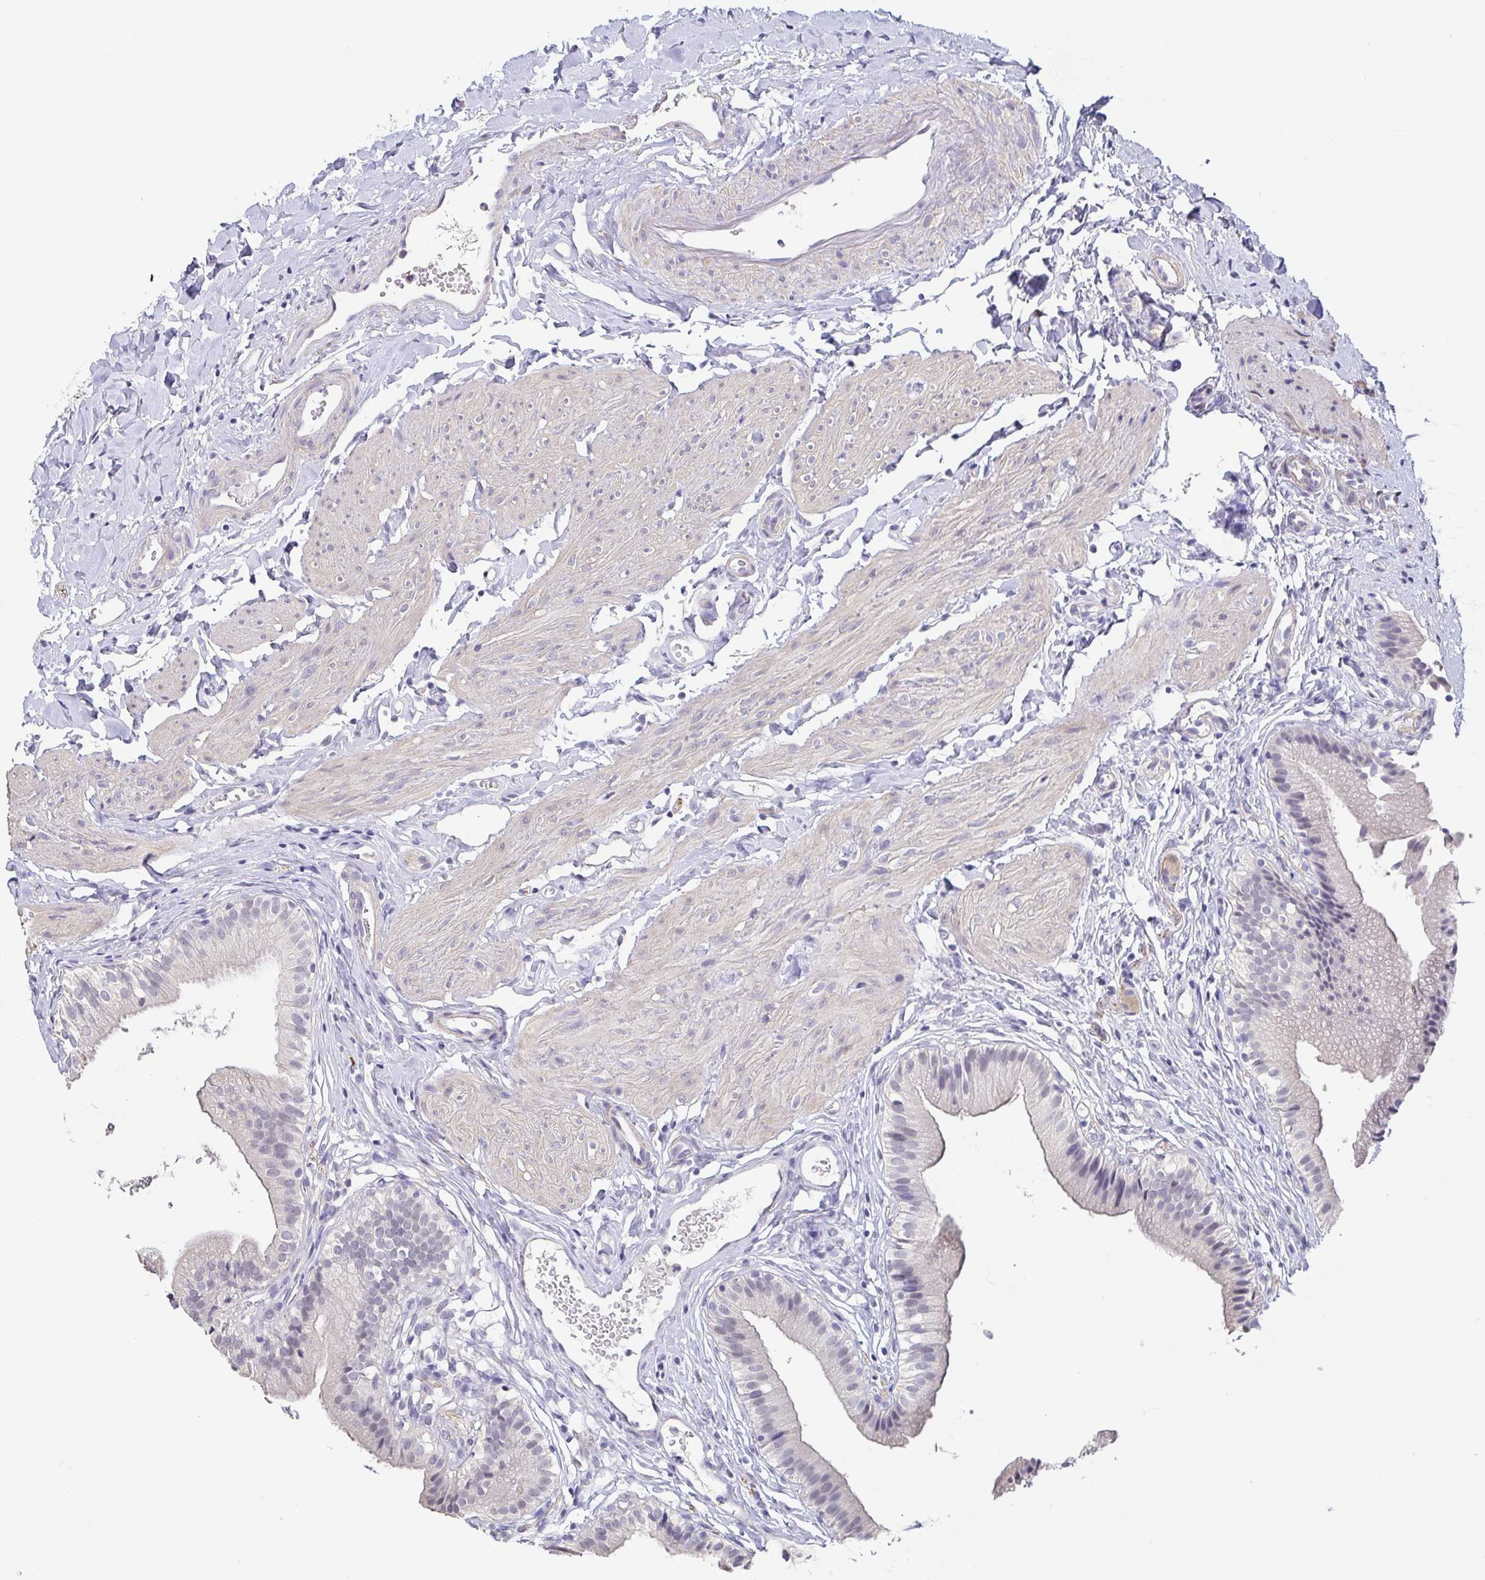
{"staining": {"intensity": "weak", "quantity": "<25%", "location": "nuclear"}, "tissue": "gallbladder", "cell_type": "Glandular cells", "image_type": "normal", "snomed": [{"axis": "morphology", "description": "Normal tissue, NOS"}, {"axis": "topography", "description": "Gallbladder"}], "caption": "Immunohistochemical staining of benign gallbladder reveals no significant positivity in glandular cells. (DAB (3,3'-diaminobenzidine) immunohistochemistry (IHC) with hematoxylin counter stain).", "gene": "NEFH", "patient": {"sex": "female", "age": 47}}